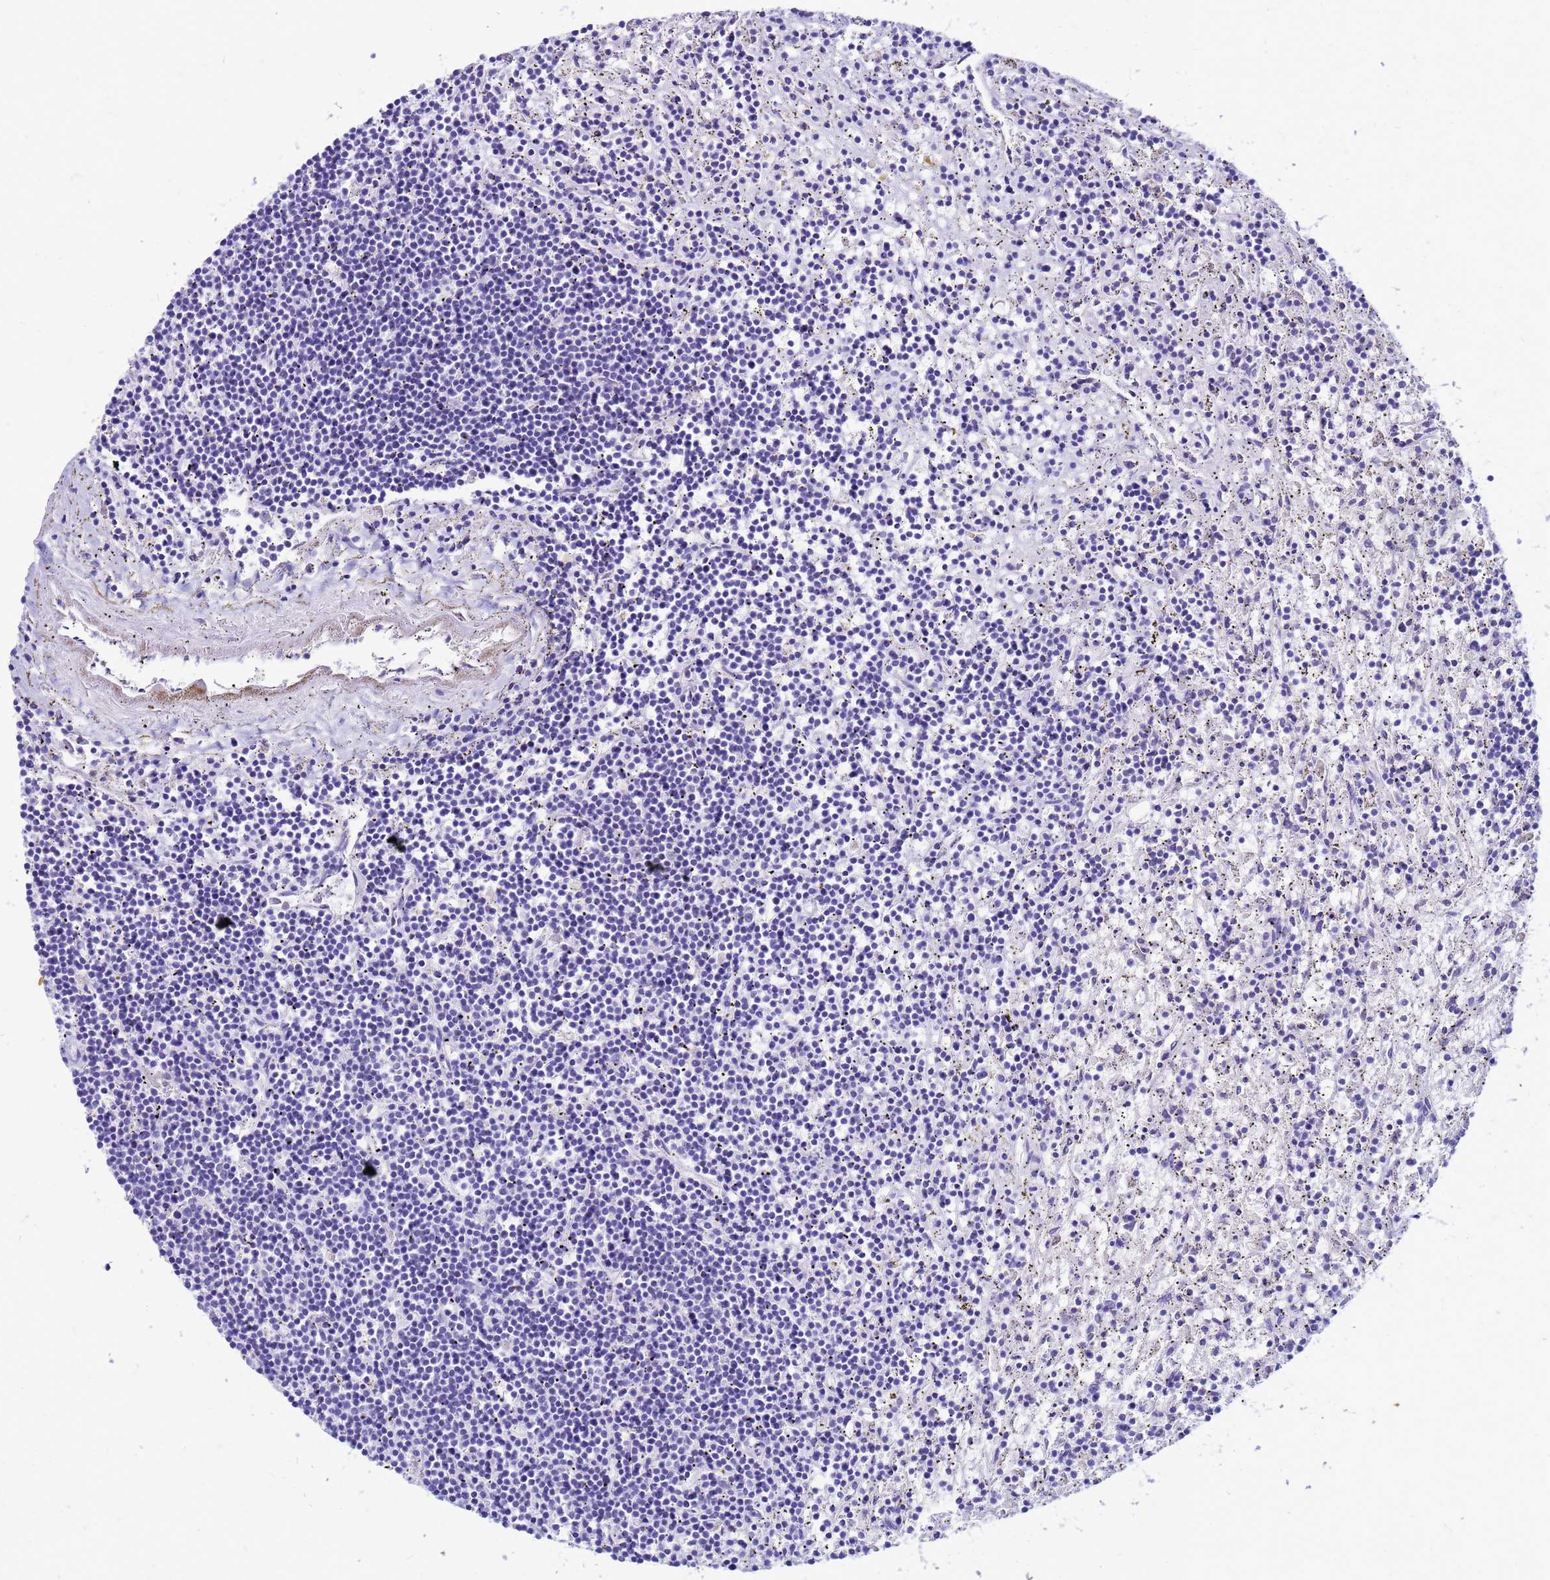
{"staining": {"intensity": "negative", "quantity": "none", "location": "none"}, "tissue": "lymphoma", "cell_type": "Tumor cells", "image_type": "cancer", "snomed": [{"axis": "morphology", "description": "Malignant lymphoma, non-Hodgkin's type, Low grade"}, {"axis": "topography", "description": "Spleen"}], "caption": "There is no significant positivity in tumor cells of malignant lymphoma, non-Hodgkin's type (low-grade).", "gene": "CFAP100", "patient": {"sex": "male", "age": 76}}